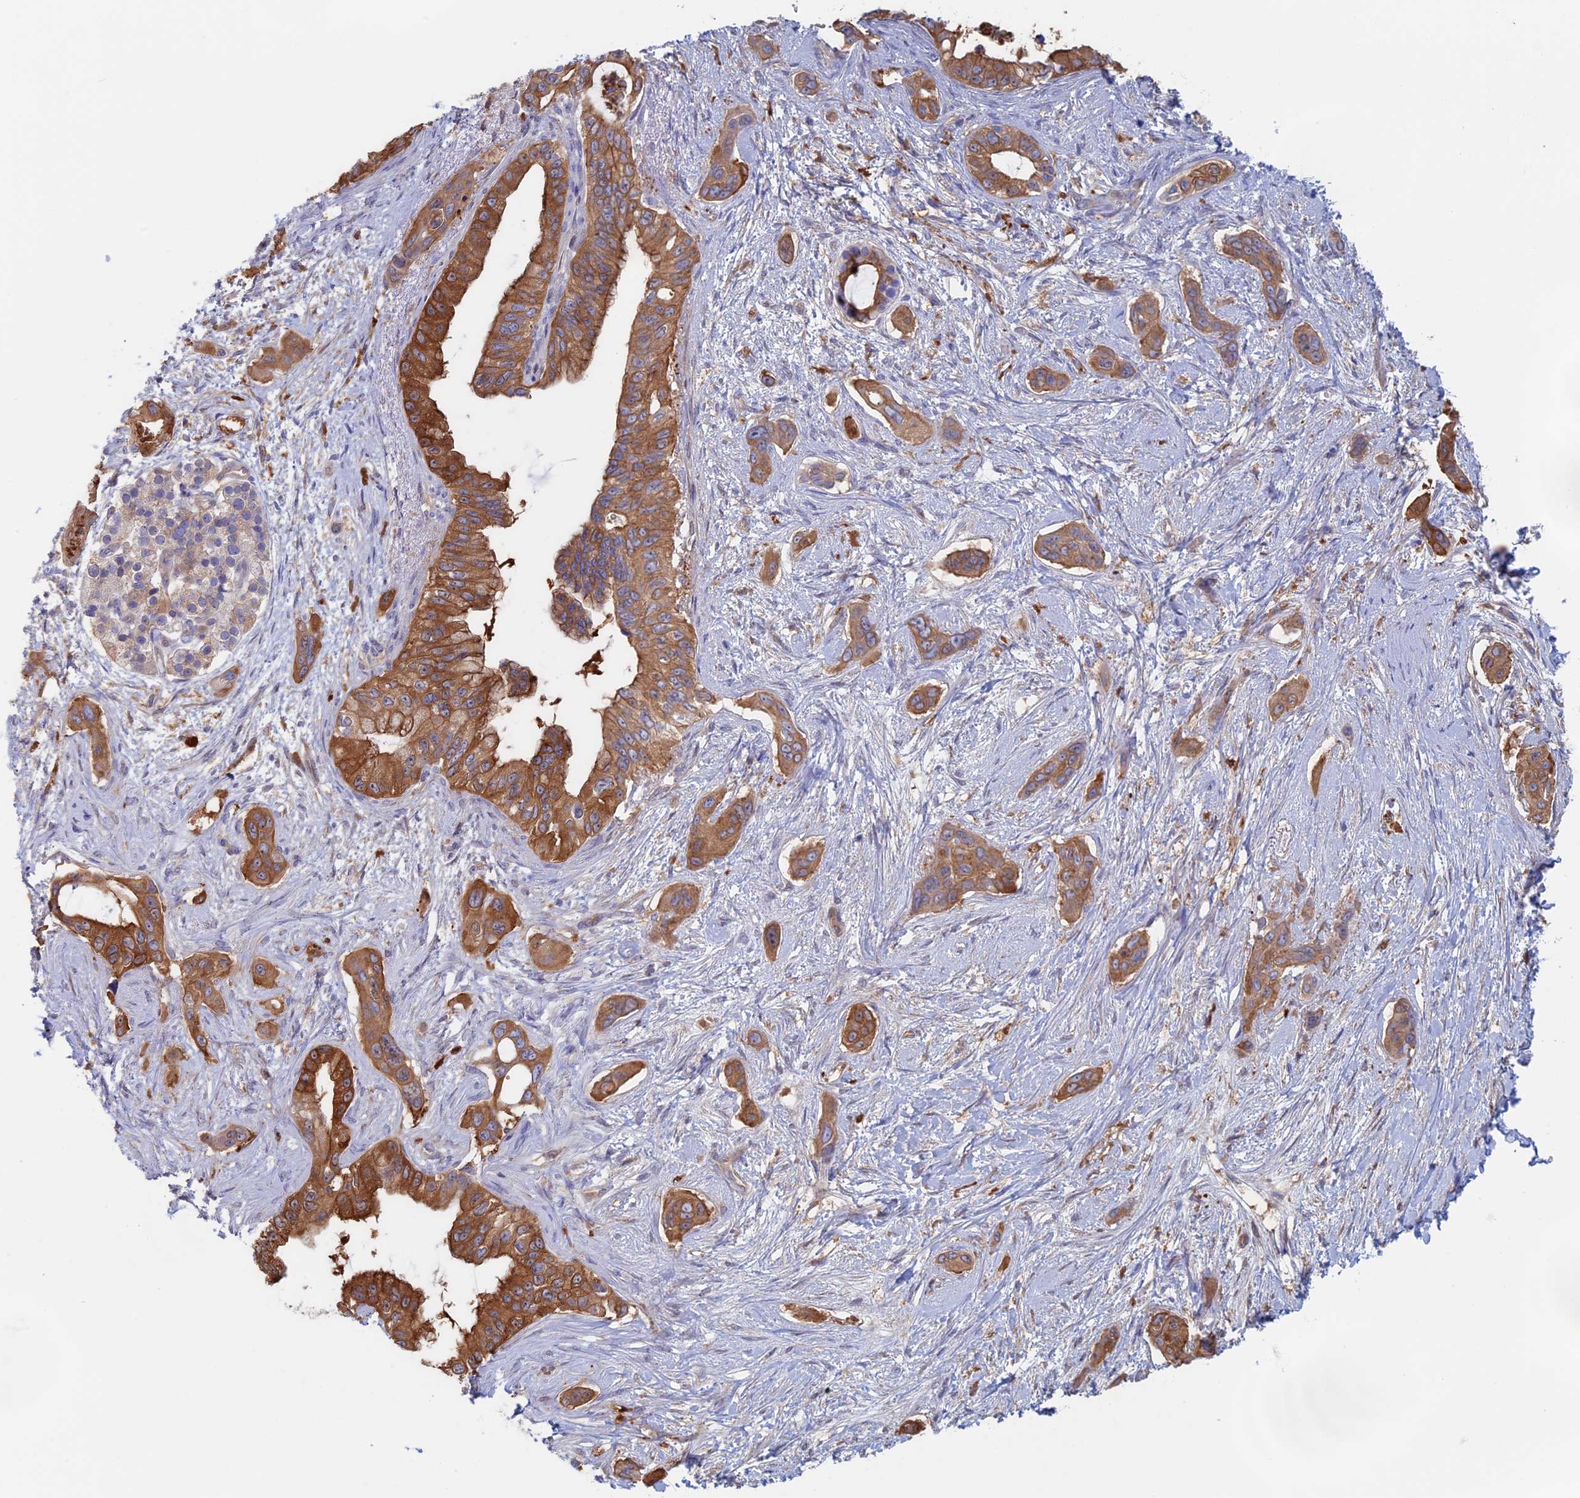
{"staining": {"intensity": "moderate", "quantity": ">75%", "location": "cytoplasmic/membranous"}, "tissue": "pancreatic cancer", "cell_type": "Tumor cells", "image_type": "cancer", "snomed": [{"axis": "morphology", "description": "Adenocarcinoma, NOS"}, {"axis": "topography", "description": "Pancreas"}], "caption": "A medium amount of moderate cytoplasmic/membranous positivity is present in about >75% of tumor cells in pancreatic adenocarcinoma tissue.", "gene": "SYNDIG1L", "patient": {"sex": "male", "age": 72}}